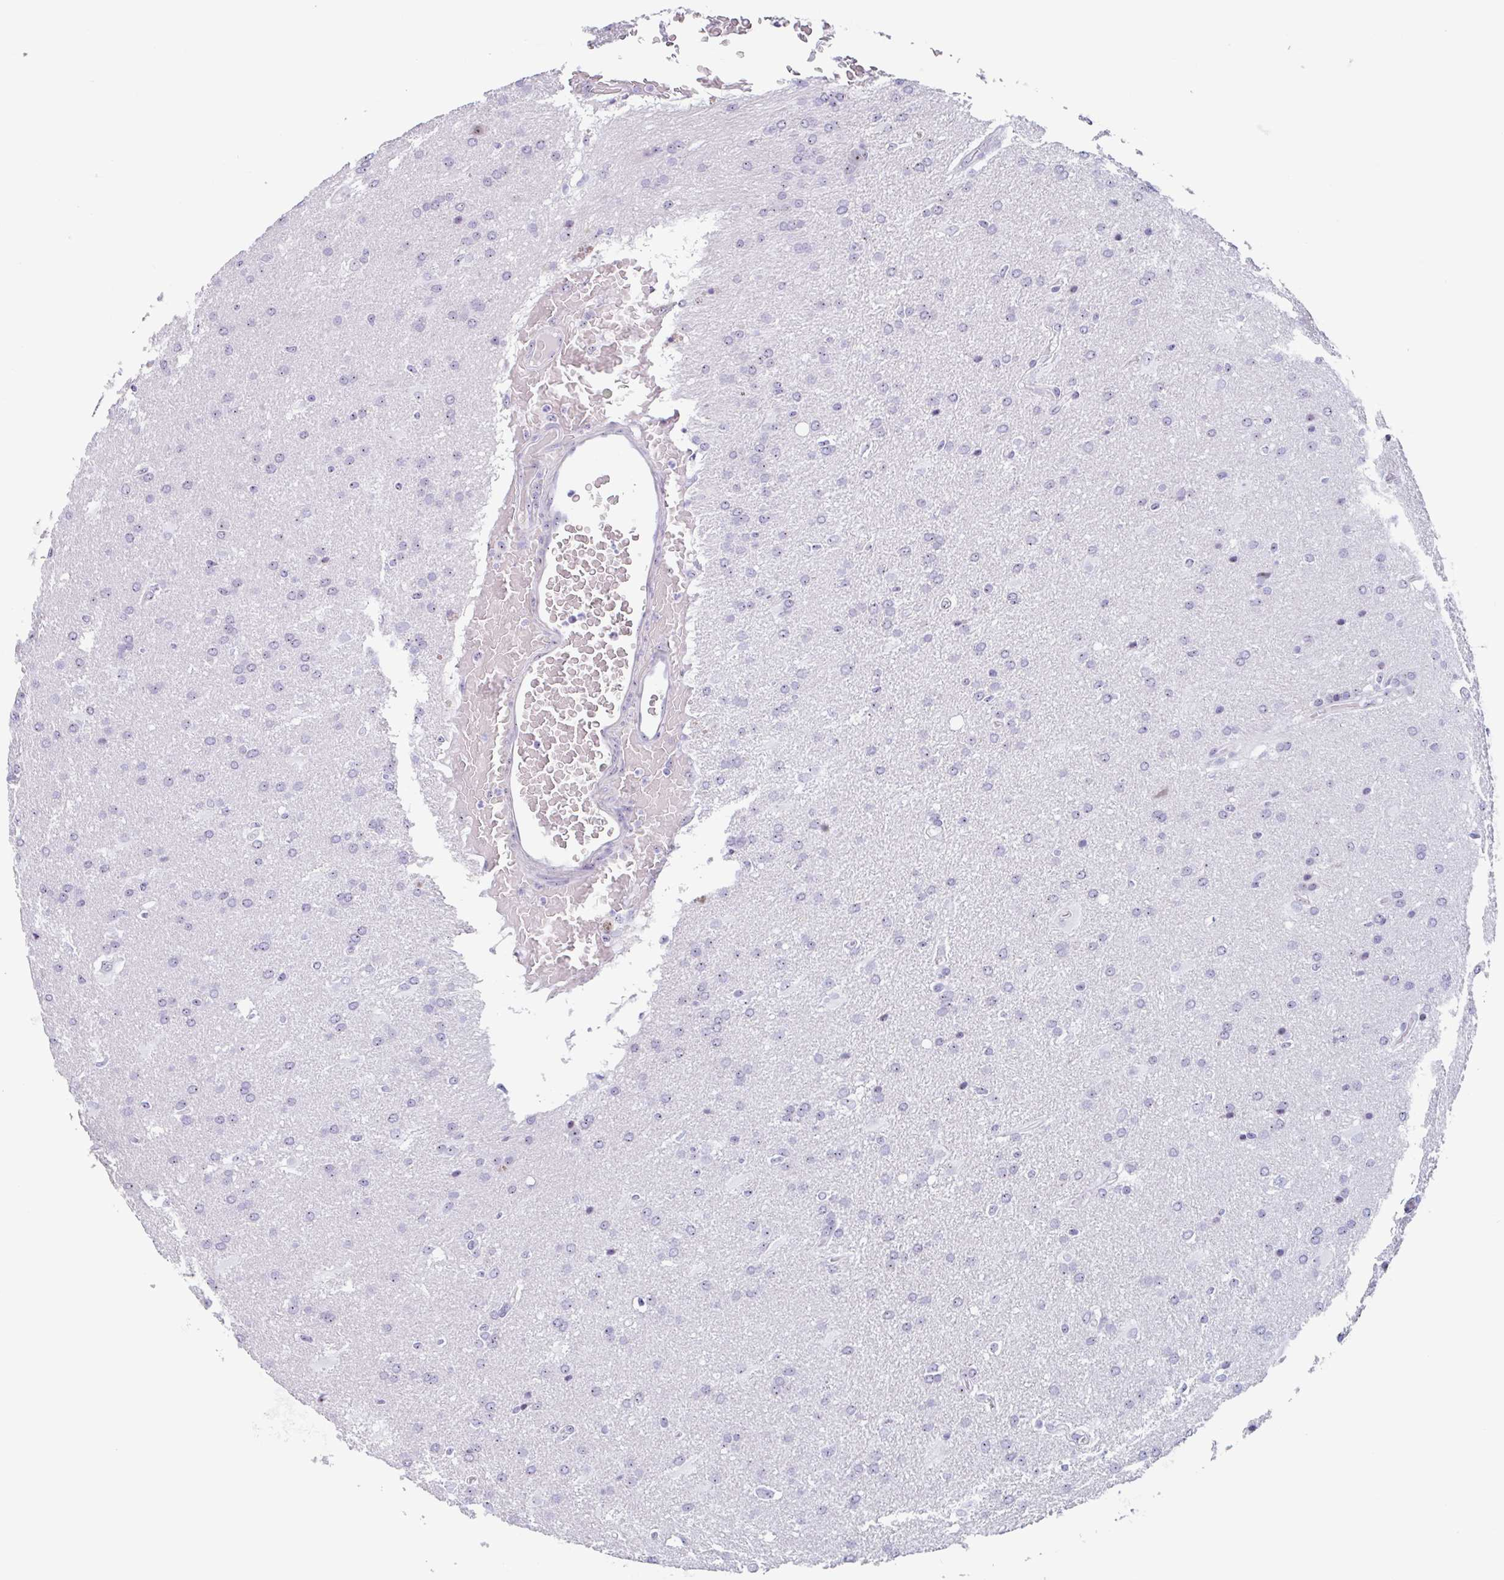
{"staining": {"intensity": "negative", "quantity": "none", "location": "none"}, "tissue": "glioma", "cell_type": "Tumor cells", "image_type": "cancer", "snomed": [{"axis": "morphology", "description": "Glioma, malignant, High grade"}, {"axis": "topography", "description": "Brain"}], "caption": "High magnification brightfield microscopy of glioma stained with DAB (3,3'-diaminobenzidine) (brown) and counterstained with hematoxylin (blue): tumor cells show no significant staining.", "gene": "LENG9", "patient": {"sex": "male", "age": 56}}